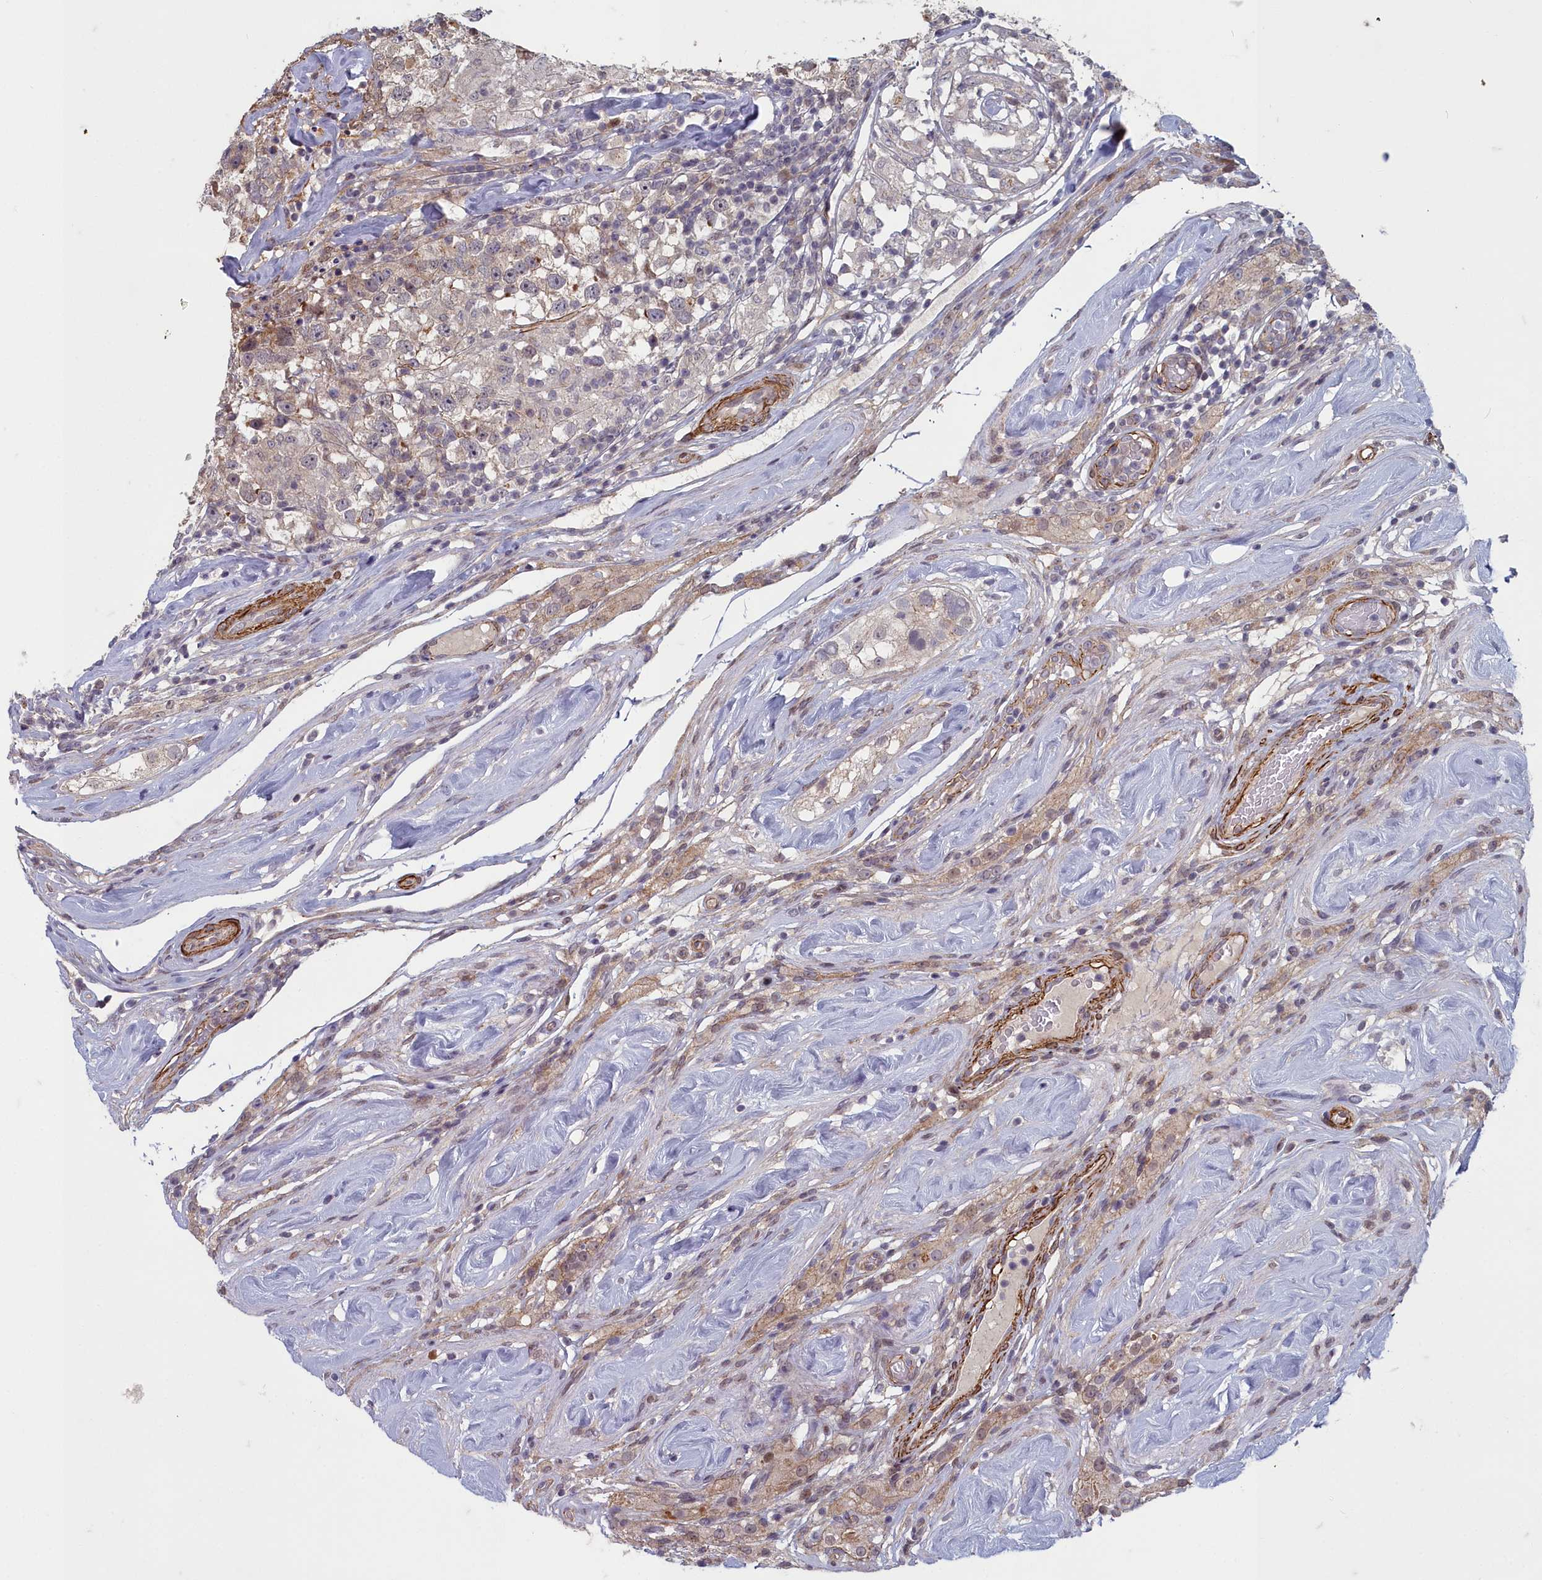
{"staining": {"intensity": "negative", "quantity": "none", "location": "none"}, "tissue": "testis cancer", "cell_type": "Tumor cells", "image_type": "cancer", "snomed": [{"axis": "morphology", "description": "Seminoma, NOS"}, {"axis": "topography", "description": "Testis"}], "caption": "Image shows no significant protein staining in tumor cells of seminoma (testis).", "gene": "ZNF626", "patient": {"sex": "male", "age": 46}}